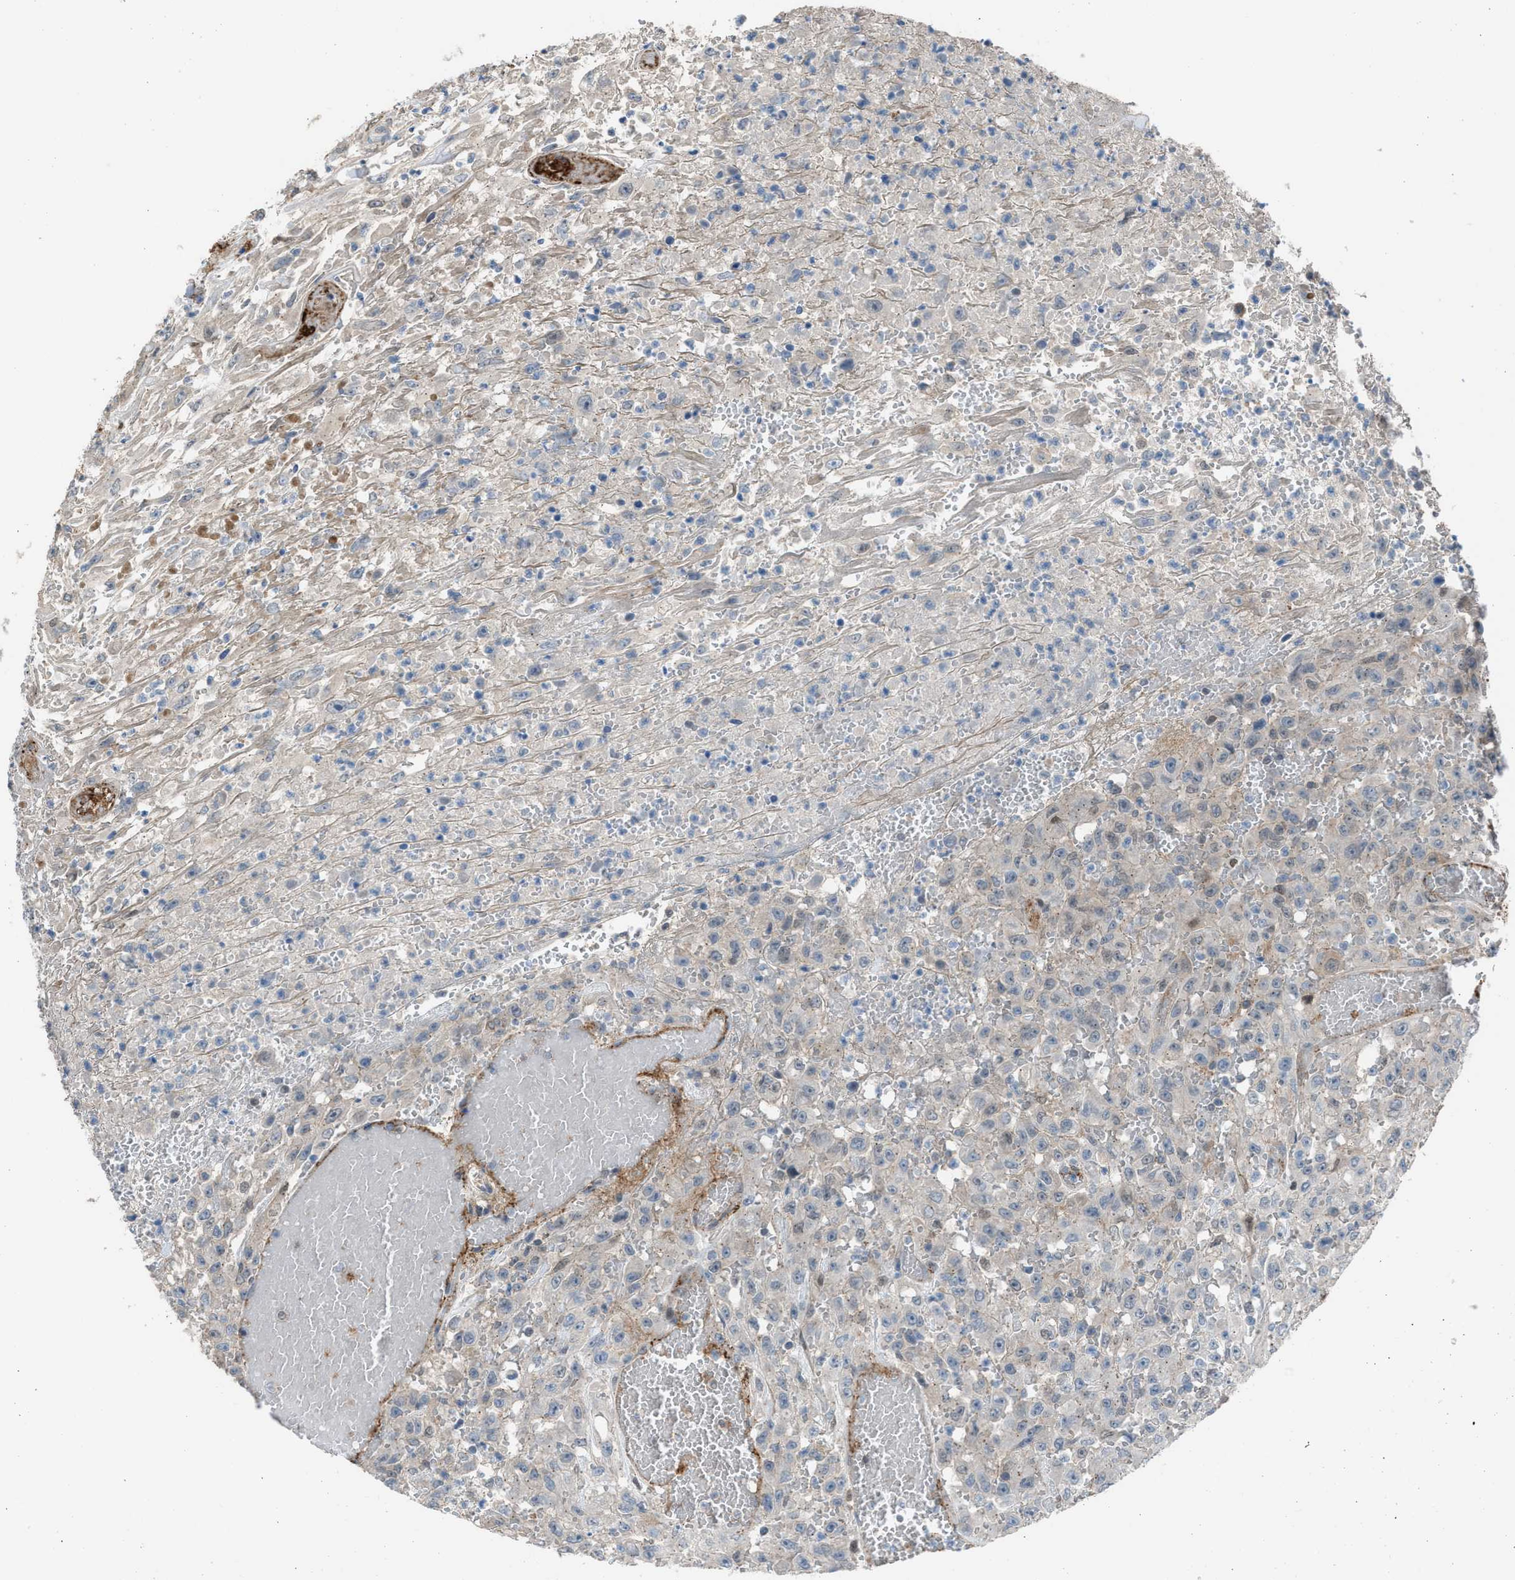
{"staining": {"intensity": "weak", "quantity": "<25%", "location": "nuclear"}, "tissue": "urothelial cancer", "cell_type": "Tumor cells", "image_type": "cancer", "snomed": [{"axis": "morphology", "description": "Urothelial carcinoma, High grade"}, {"axis": "topography", "description": "Urinary bladder"}], "caption": "Human urothelial cancer stained for a protein using immunohistochemistry (IHC) exhibits no staining in tumor cells.", "gene": "CRTC1", "patient": {"sex": "male", "age": 46}}